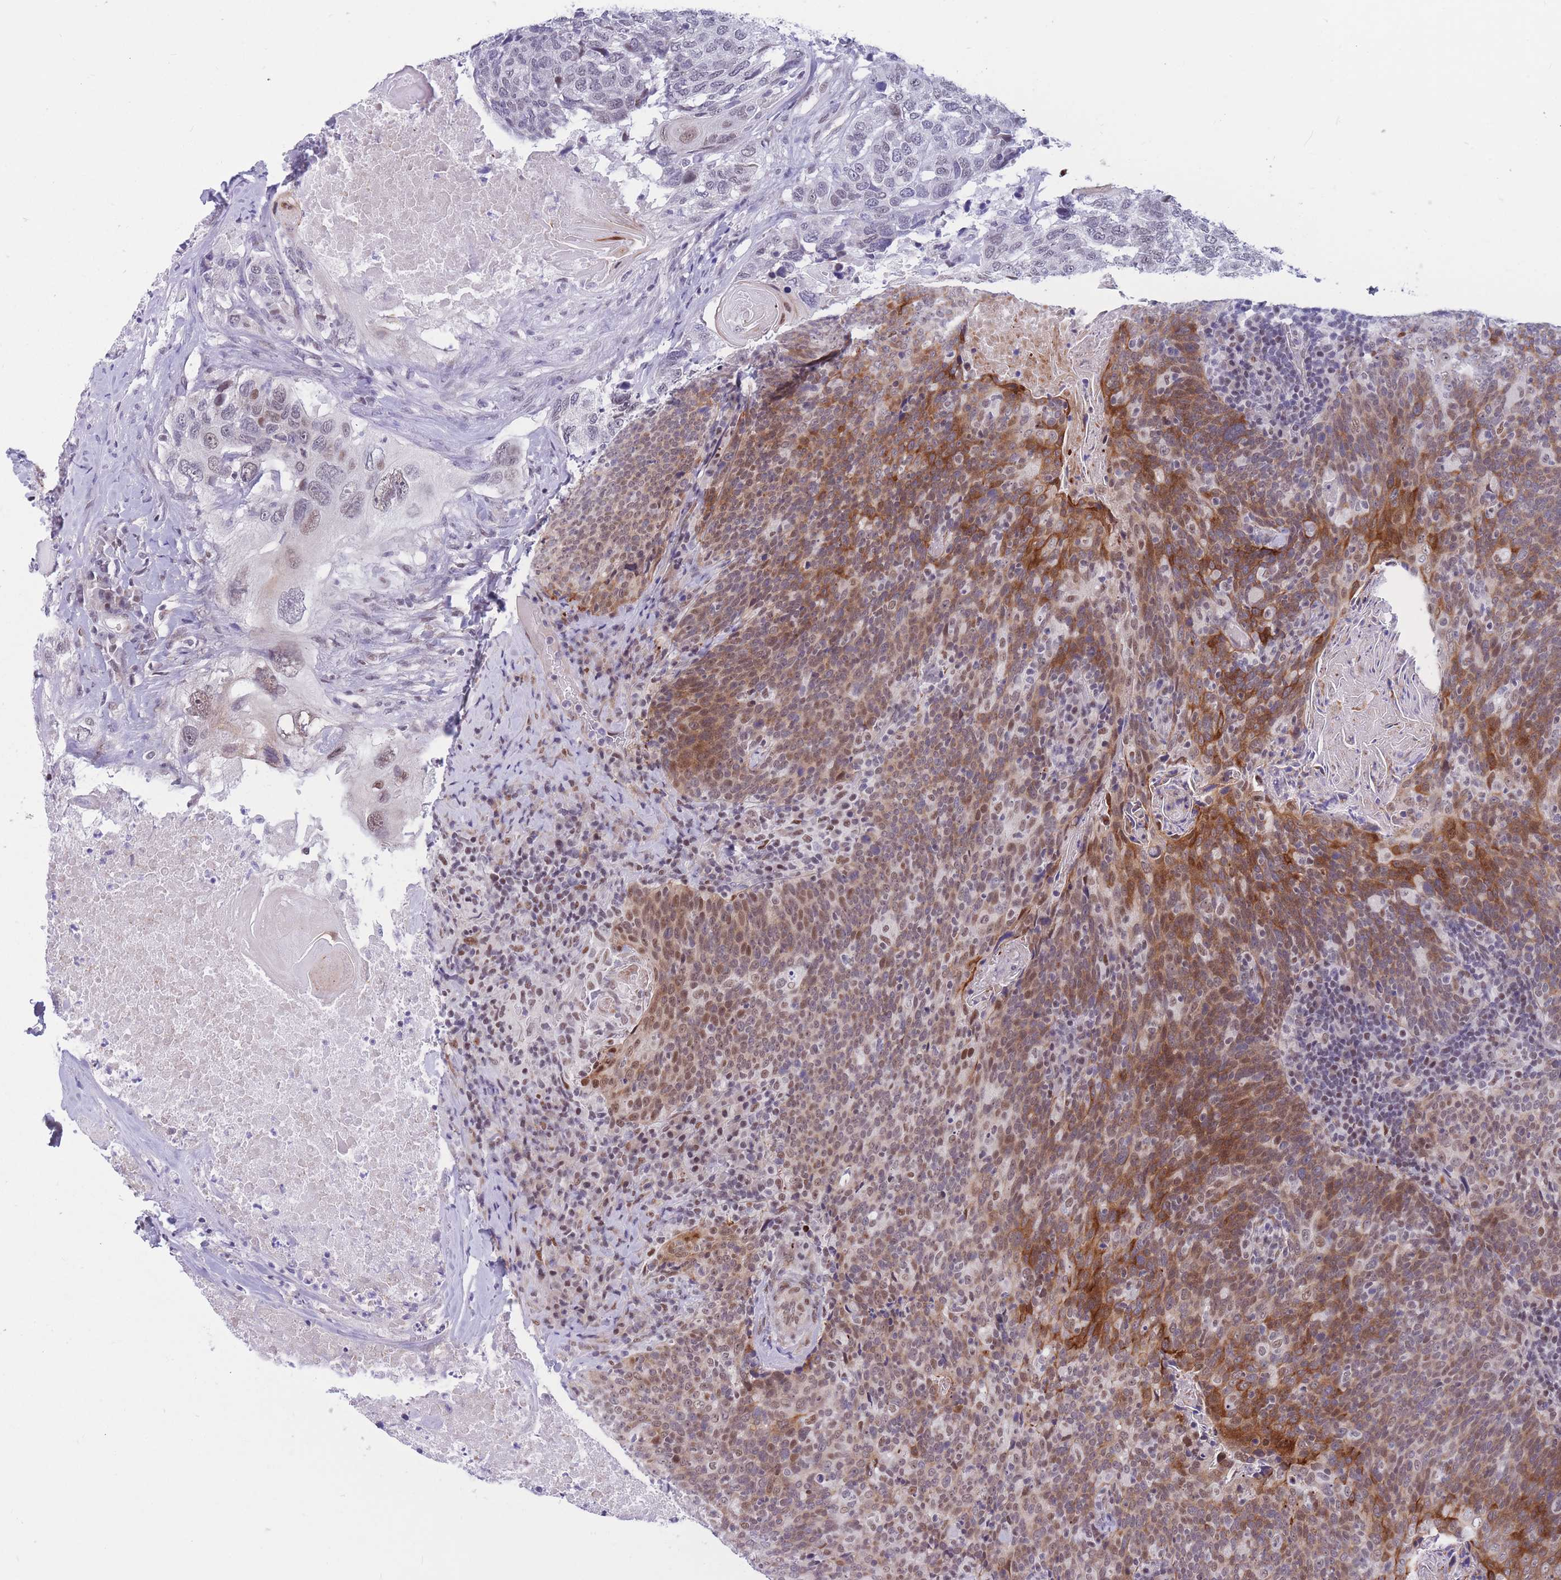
{"staining": {"intensity": "strong", "quantity": "<25%", "location": "cytoplasmic/membranous"}, "tissue": "head and neck cancer", "cell_type": "Tumor cells", "image_type": "cancer", "snomed": [{"axis": "morphology", "description": "Squamous cell carcinoma, NOS"}, {"axis": "morphology", "description": "Squamous cell carcinoma, metastatic, NOS"}, {"axis": "topography", "description": "Lymph node"}, {"axis": "topography", "description": "Head-Neck"}], "caption": "Protein positivity by IHC demonstrates strong cytoplasmic/membranous positivity in approximately <25% of tumor cells in head and neck metastatic squamous cell carcinoma.", "gene": "BCL9L", "patient": {"sex": "male", "age": 62}}